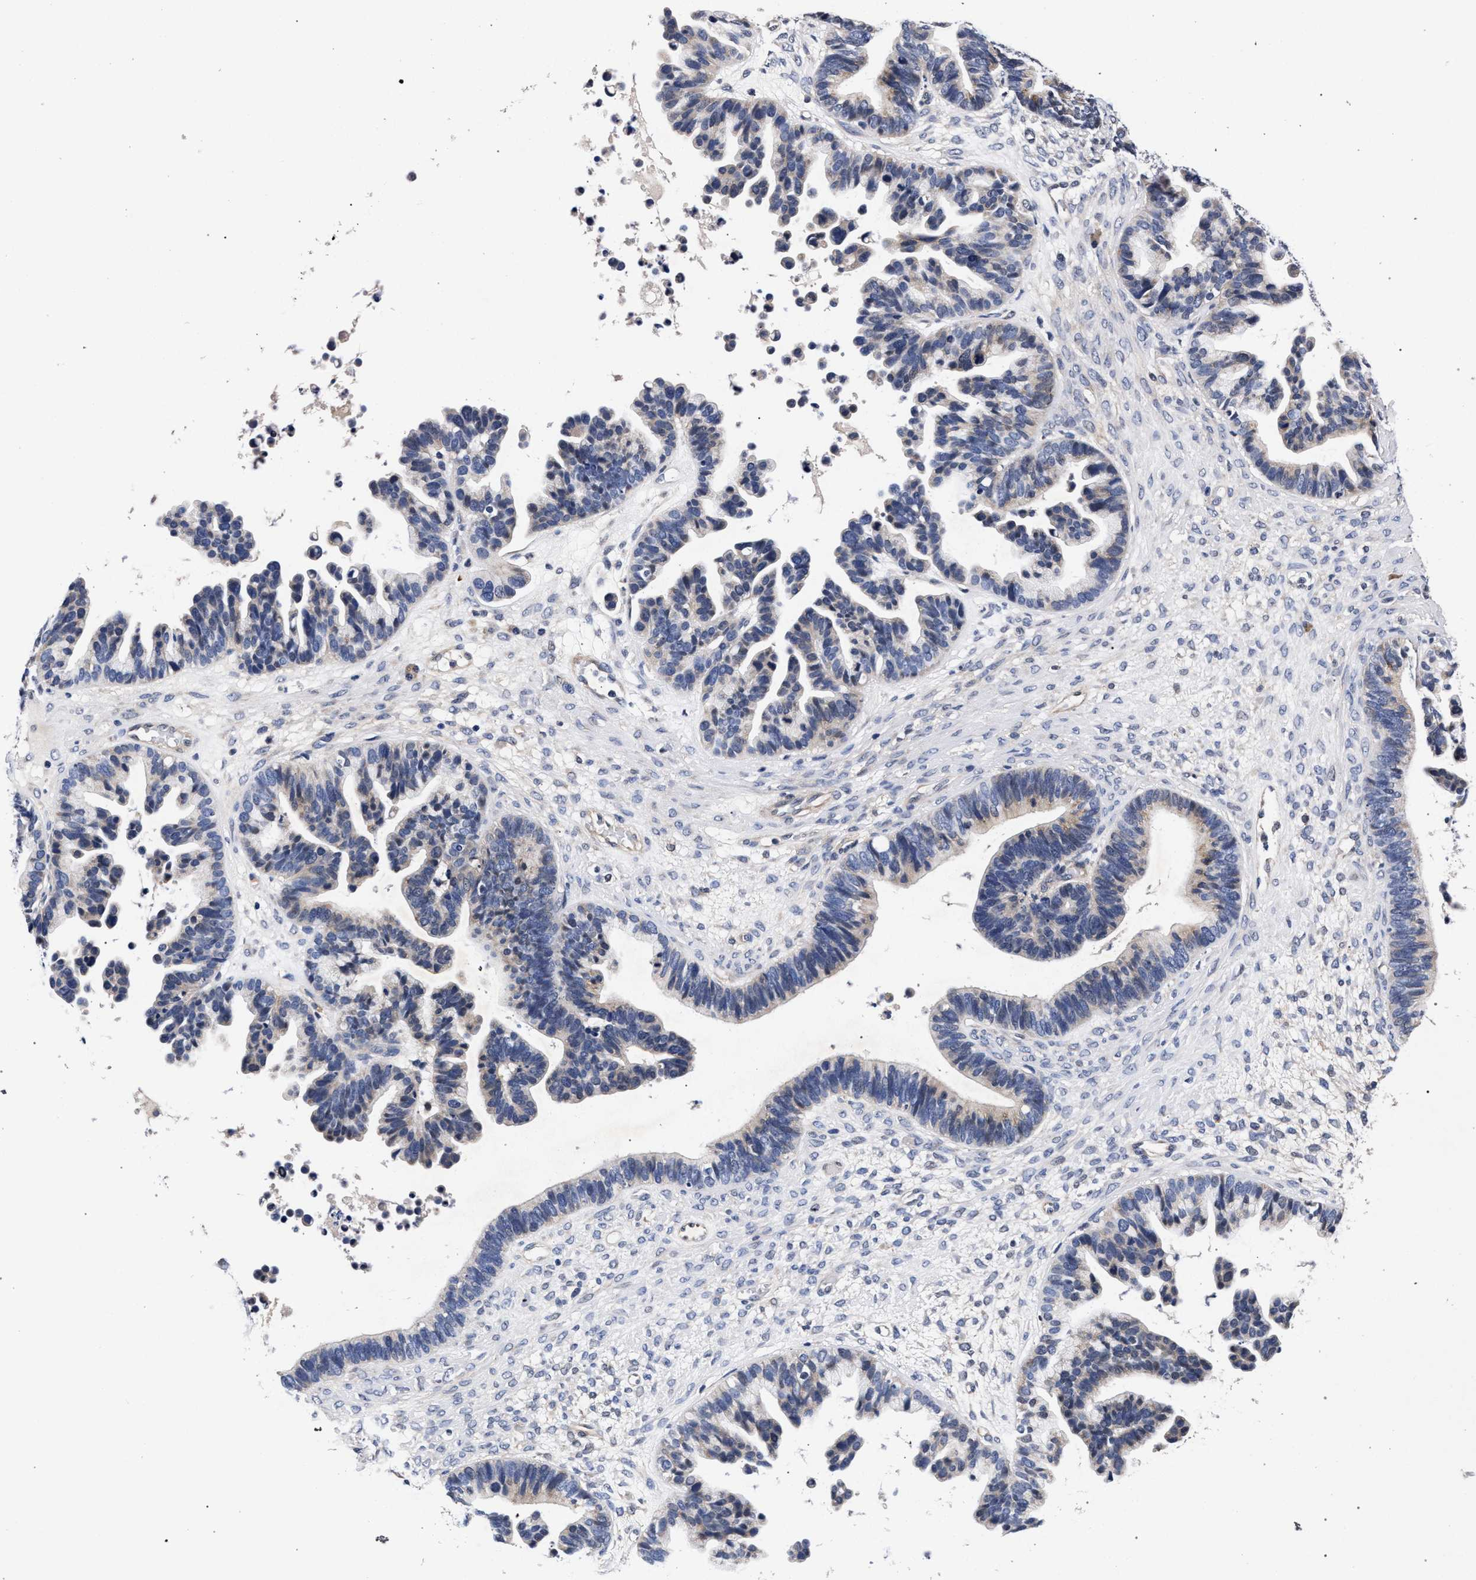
{"staining": {"intensity": "weak", "quantity": "<25%", "location": "cytoplasmic/membranous"}, "tissue": "ovarian cancer", "cell_type": "Tumor cells", "image_type": "cancer", "snomed": [{"axis": "morphology", "description": "Cystadenocarcinoma, serous, NOS"}, {"axis": "topography", "description": "Ovary"}], "caption": "This is an immunohistochemistry (IHC) histopathology image of human ovarian cancer (serous cystadenocarcinoma). There is no positivity in tumor cells.", "gene": "CFAP95", "patient": {"sex": "female", "age": 56}}